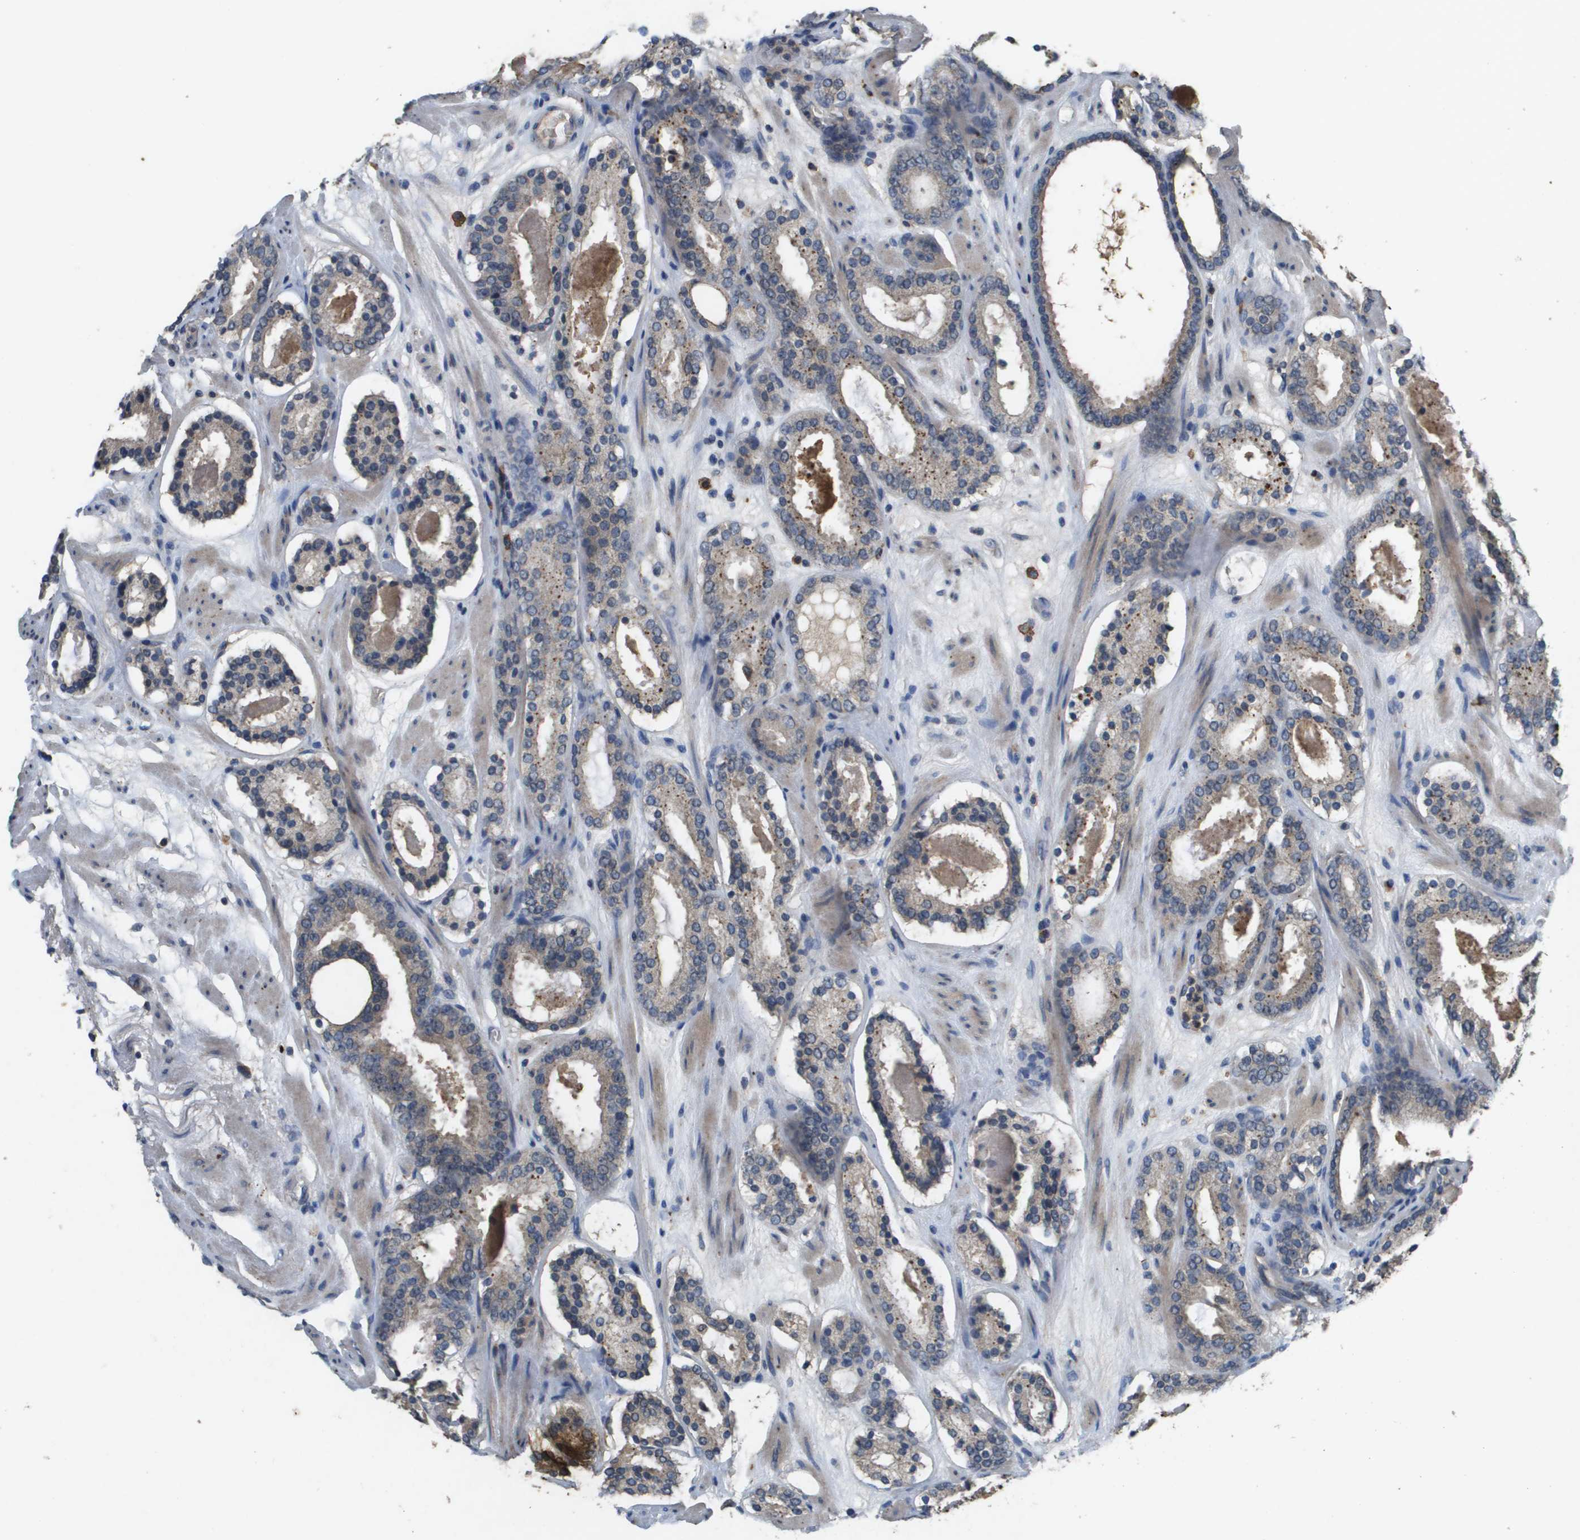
{"staining": {"intensity": "weak", "quantity": "<25%", "location": "cytoplasmic/membranous"}, "tissue": "prostate cancer", "cell_type": "Tumor cells", "image_type": "cancer", "snomed": [{"axis": "morphology", "description": "Adenocarcinoma, Low grade"}, {"axis": "topography", "description": "Prostate"}], "caption": "High power microscopy image of an IHC image of adenocarcinoma (low-grade) (prostate), revealing no significant staining in tumor cells.", "gene": "PROC", "patient": {"sex": "male", "age": 69}}